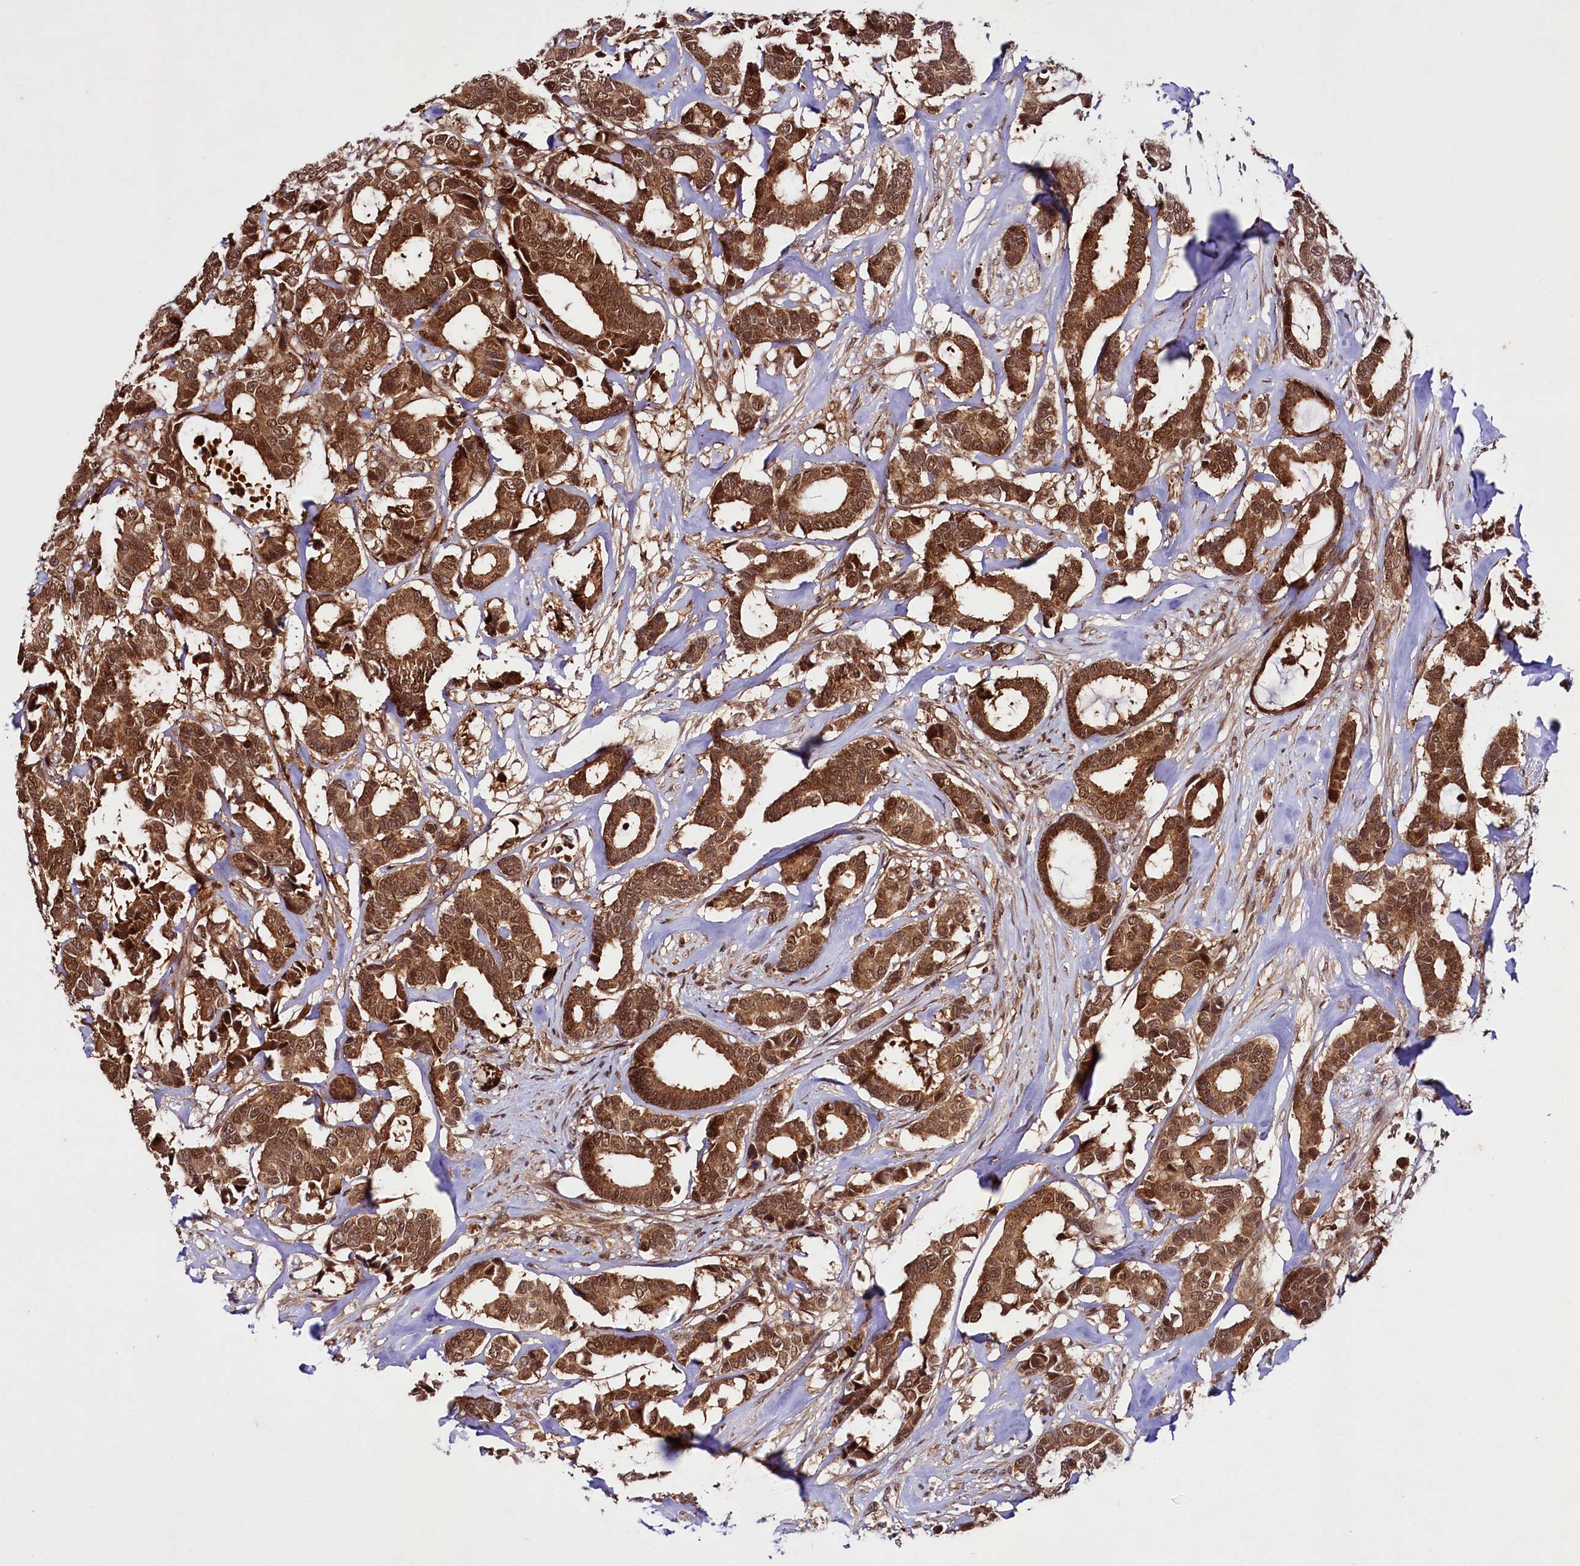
{"staining": {"intensity": "strong", "quantity": ">75%", "location": "cytoplasmic/membranous,nuclear"}, "tissue": "breast cancer", "cell_type": "Tumor cells", "image_type": "cancer", "snomed": [{"axis": "morphology", "description": "Duct carcinoma"}, {"axis": "topography", "description": "Breast"}], "caption": "Breast cancer (invasive ductal carcinoma) stained with a protein marker demonstrates strong staining in tumor cells.", "gene": "UBE3A", "patient": {"sex": "female", "age": 87}}